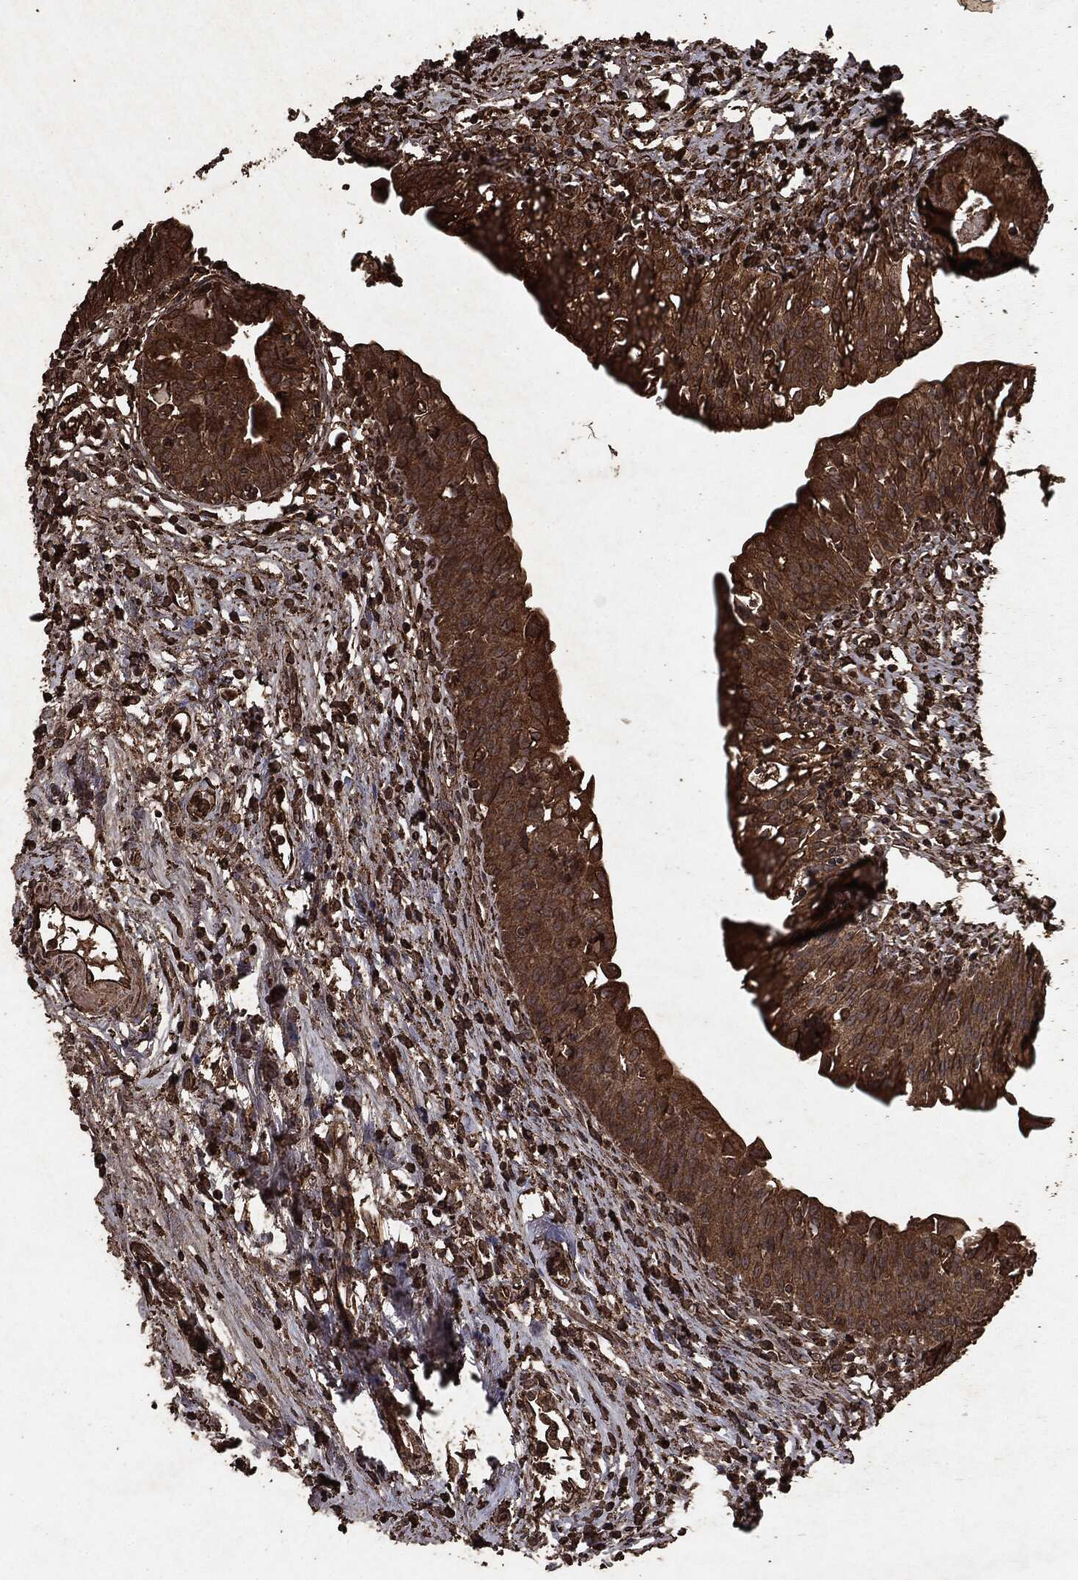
{"staining": {"intensity": "moderate", "quantity": ">75%", "location": "cytoplasmic/membranous"}, "tissue": "urinary bladder", "cell_type": "Urothelial cells", "image_type": "normal", "snomed": [{"axis": "morphology", "description": "Normal tissue, NOS"}, {"axis": "topography", "description": "Urinary bladder"}], "caption": "Protein staining exhibits moderate cytoplasmic/membranous expression in approximately >75% of urothelial cells in normal urinary bladder.", "gene": "ARAF", "patient": {"sex": "male", "age": 76}}